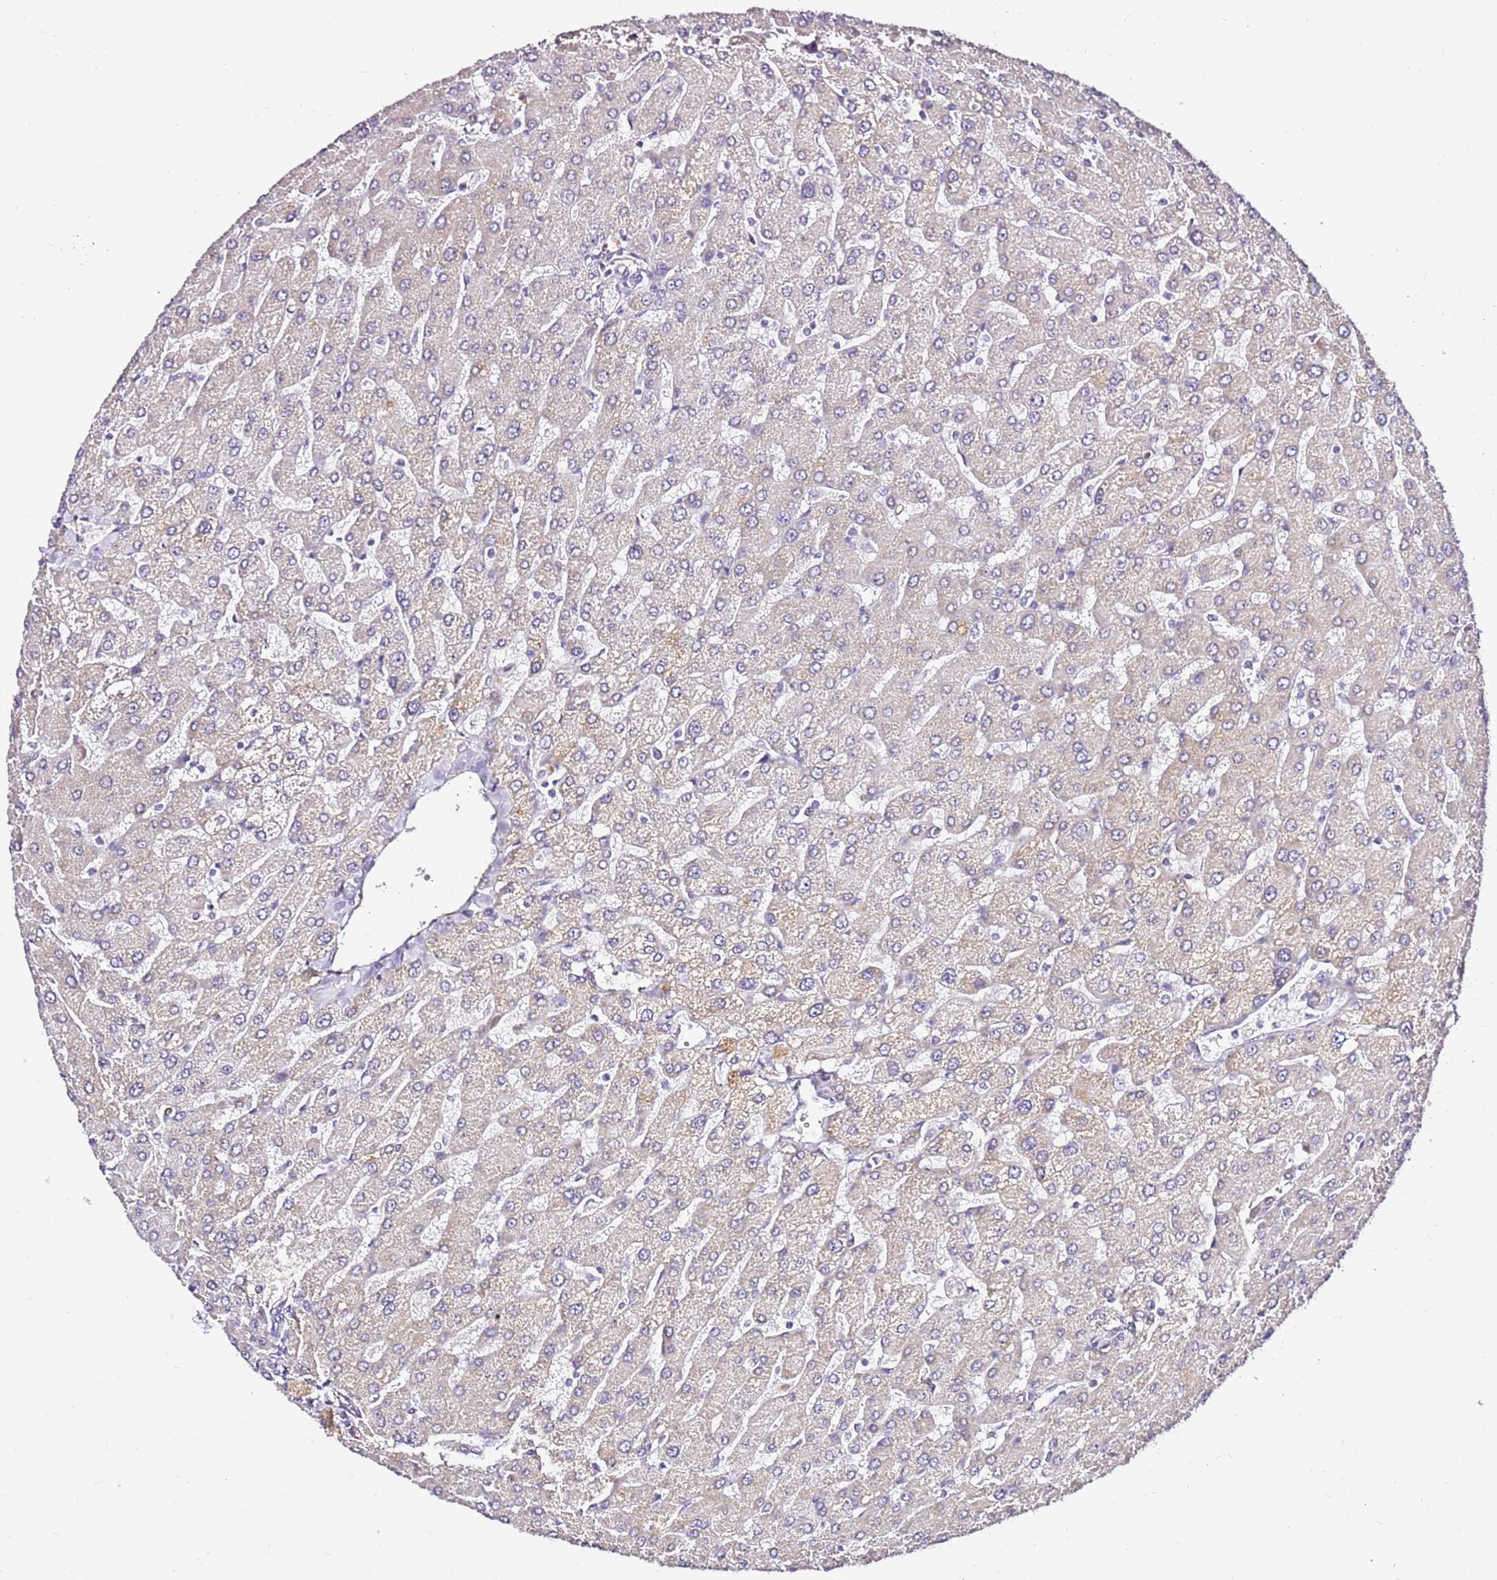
{"staining": {"intensity": "negative", "quantity": "none", "location": "none"}, "tissue": "liver", "cell_type": "Cholangiocytes", "image_type": "normal", "snomed": [{"axis": "morphology", "description": "Normal tissue, NOS"}, {"axis": "topography", "description": "Liver"}], "caption": "IHC micrograph of unremarkable liver stained for a protein (brown), which demonstrates no expression in cholangiocytes. Brightfield microscopy of immunohistochemistry stained with DAB (brown) and hematoxylin (blue), captured at high magnification.", "gene": "SMIM4", "patient": {"sex": "male", "age": 55}}